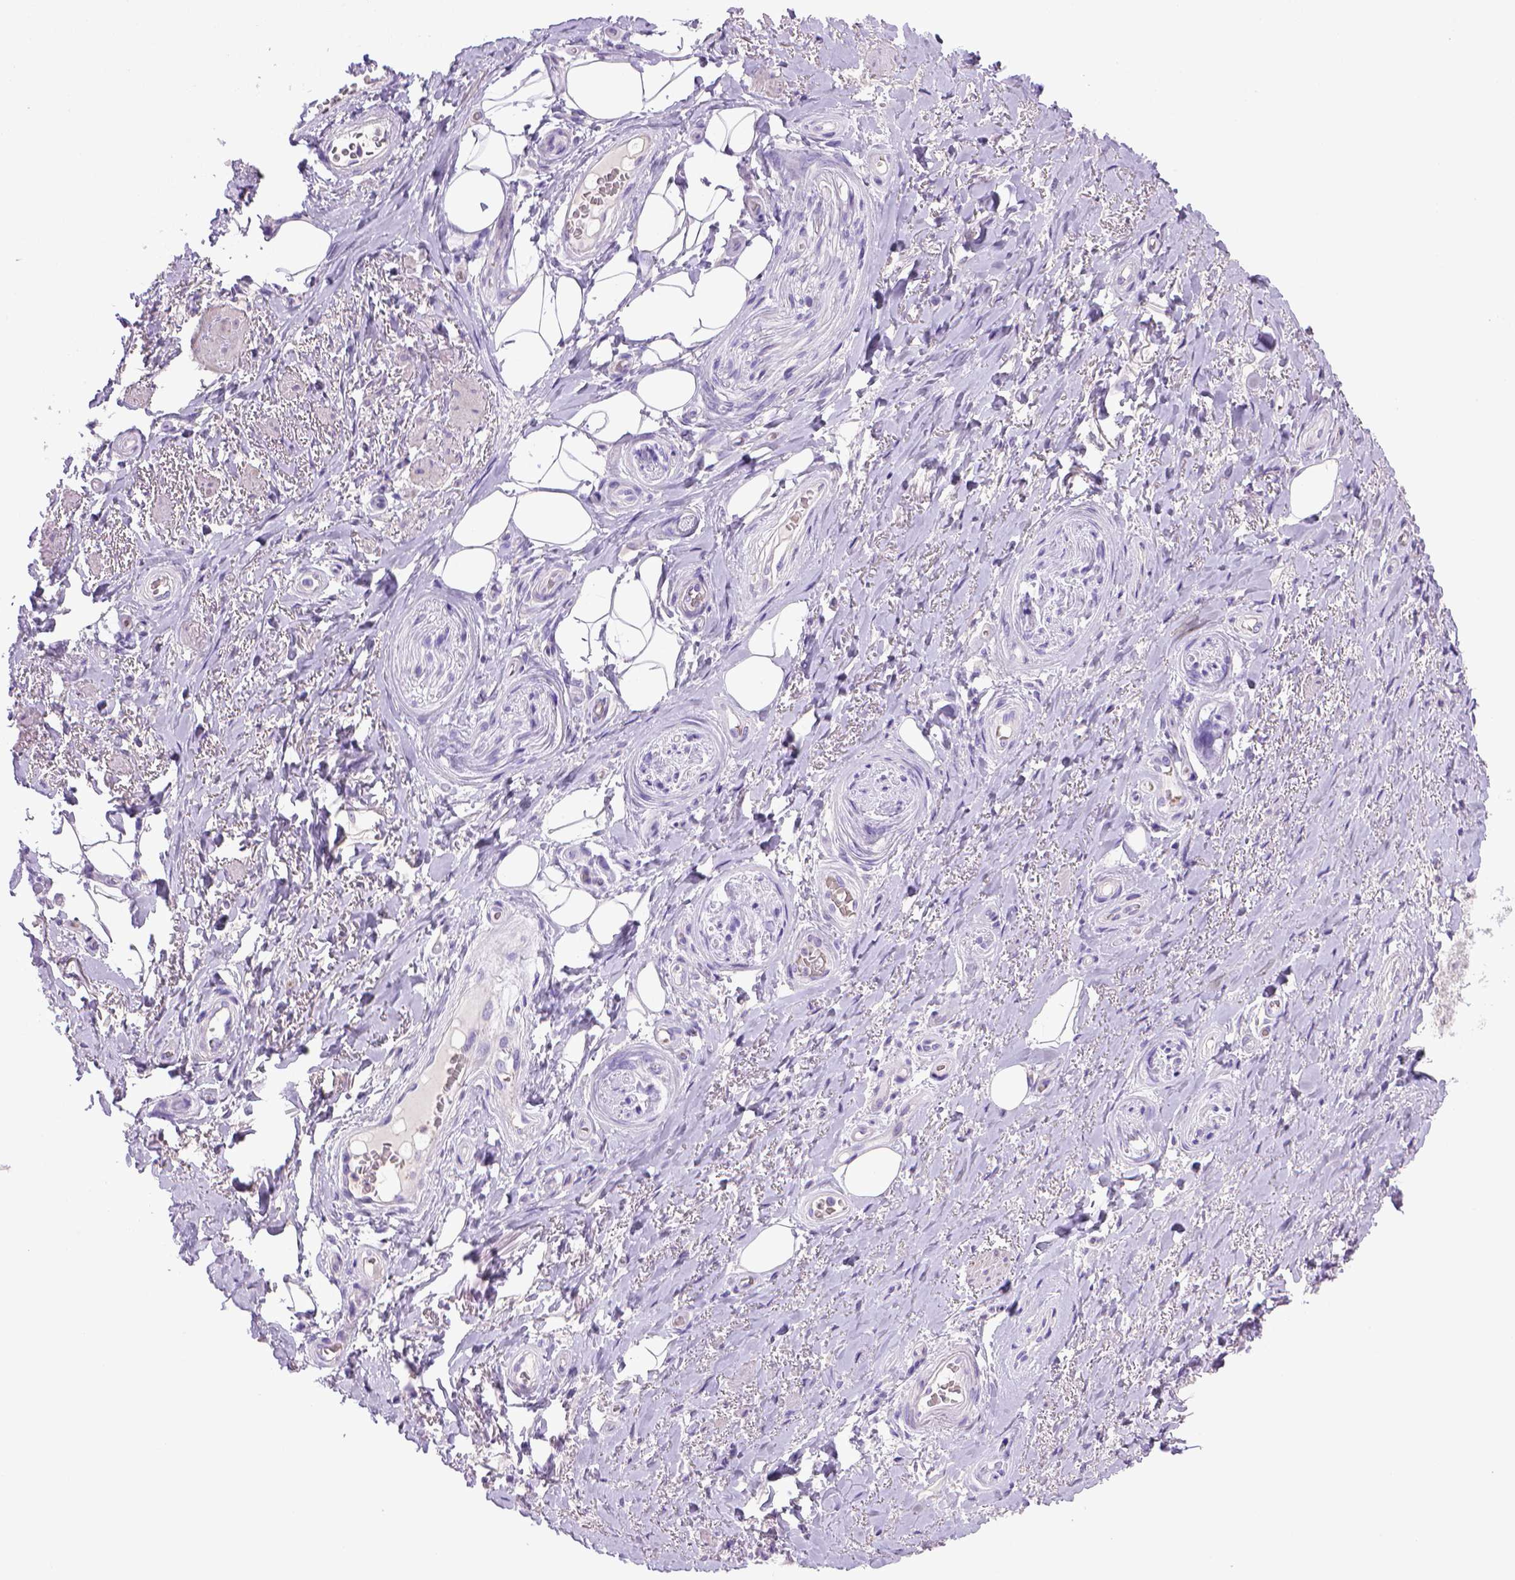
{"staining": {"intensity": "negative", "quantity": "none", "location": "none"}, "tissue": "adipose tissue", "cell_type": "Adipocytes", "image_type": "normal", "snomed": [{"axis": "morphology", "description": "Normal tissue, NOS"}, {"axis": "topography", "description": "Anal"}, {"axis": "topography", "description": "Peripheral nerve tissue"}], "caption": "Immunohistochemical staining of benign adipose tissue displays no significant positivity in adipocytes.", "gene": "BAAT", "patient": {"sex": "male", "age": 53}}